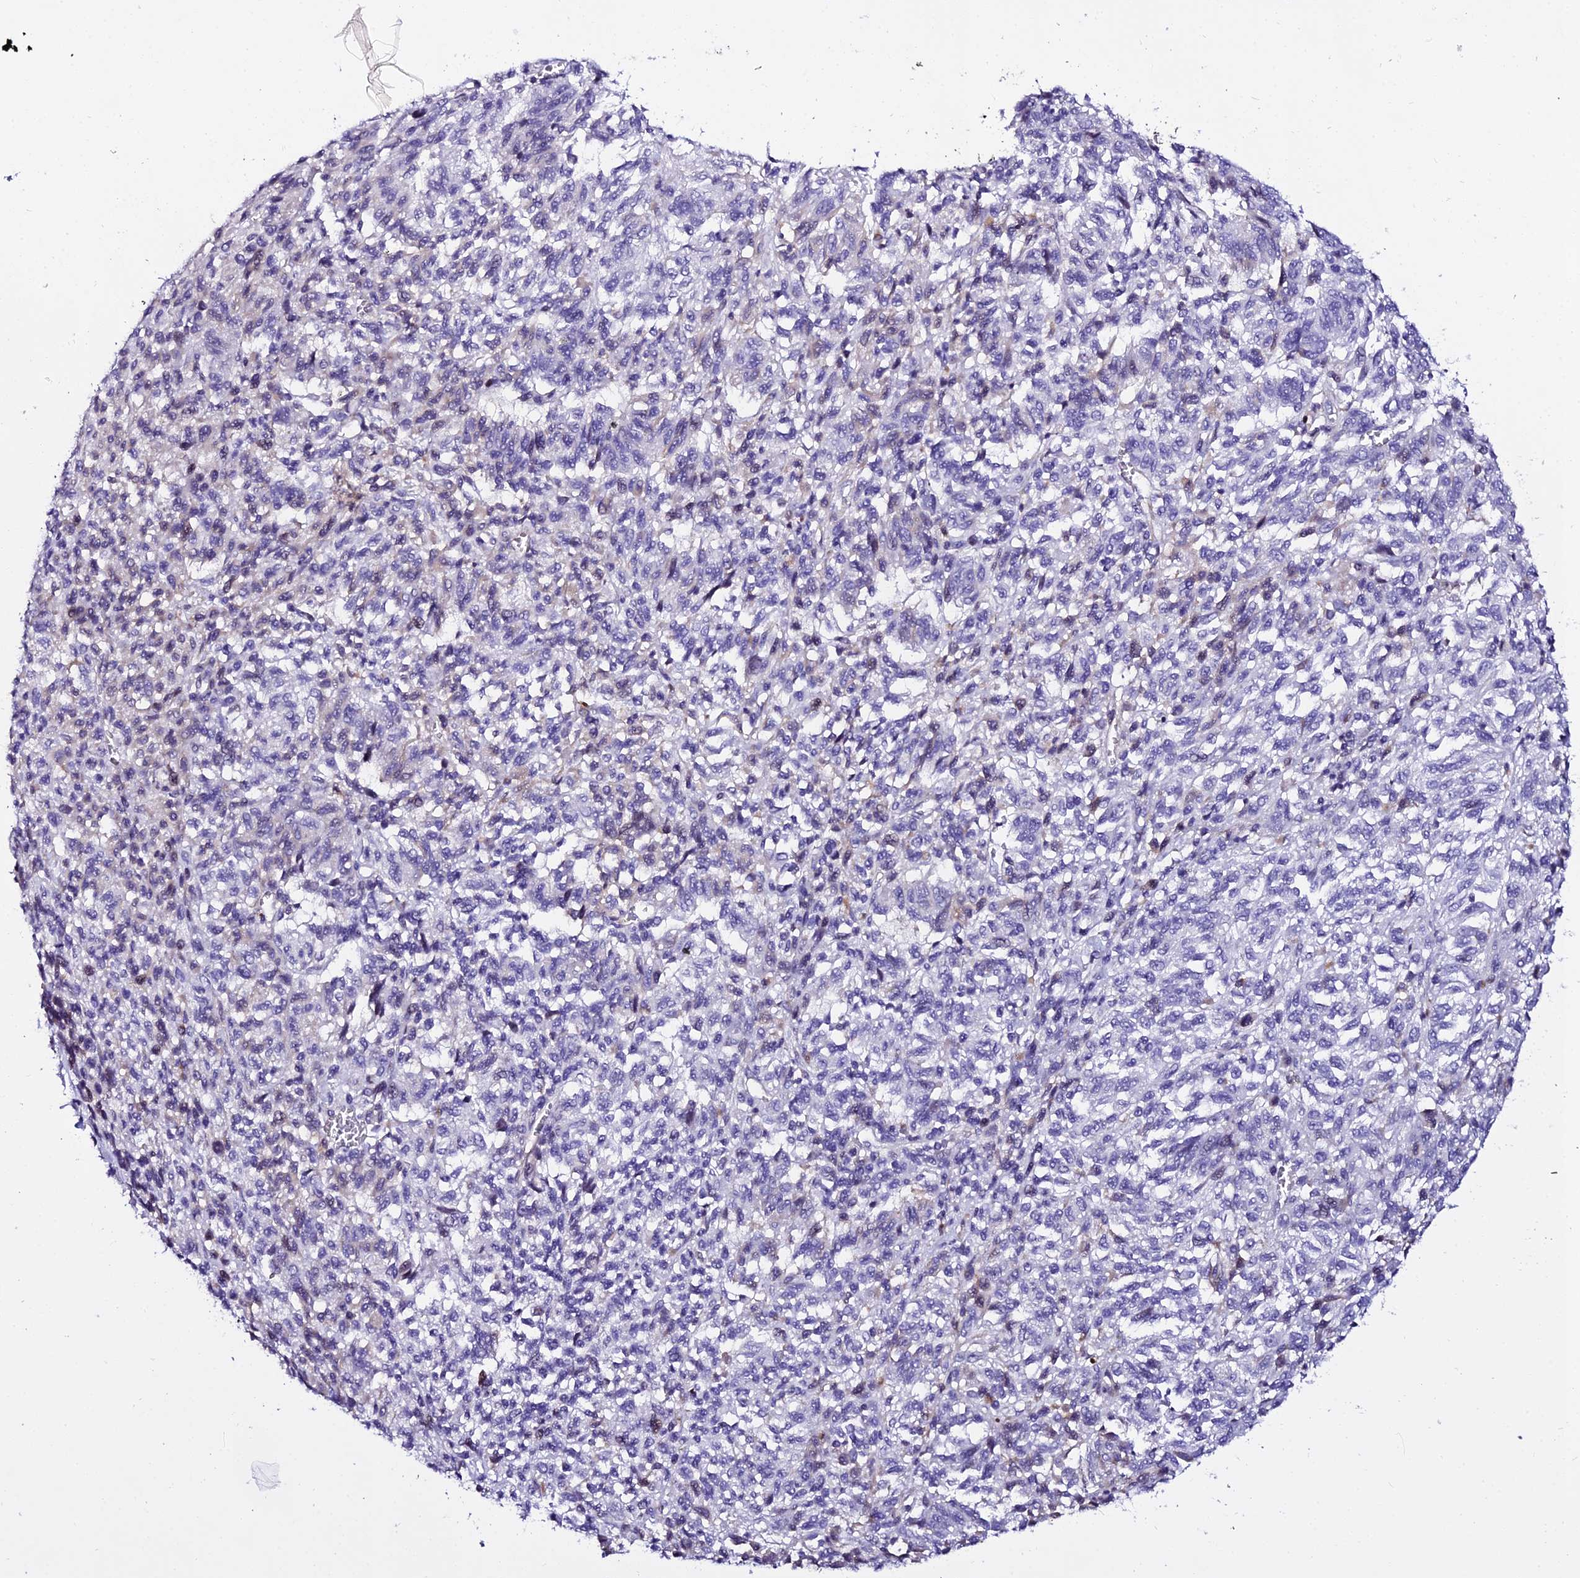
{"staining": {"intensity": "negative", "quantity": "none", "location": "none"}, "tissue": "melanoma", "cell_type": "Tumor cells", "image_type": "cancer", "snomed": [{"axis": "morphology", "description": "Malignant melanoma, Metastatic site"}, {"axis": "topography", "description": "Lung"}], "caption": "A photomicrograph of malignant melanoma (metastatic site) stained for a protein demonstrates no brown staining in tumor cells.", "gene": "DEFB132", "patient": {"sex": "male", "age": 64}}